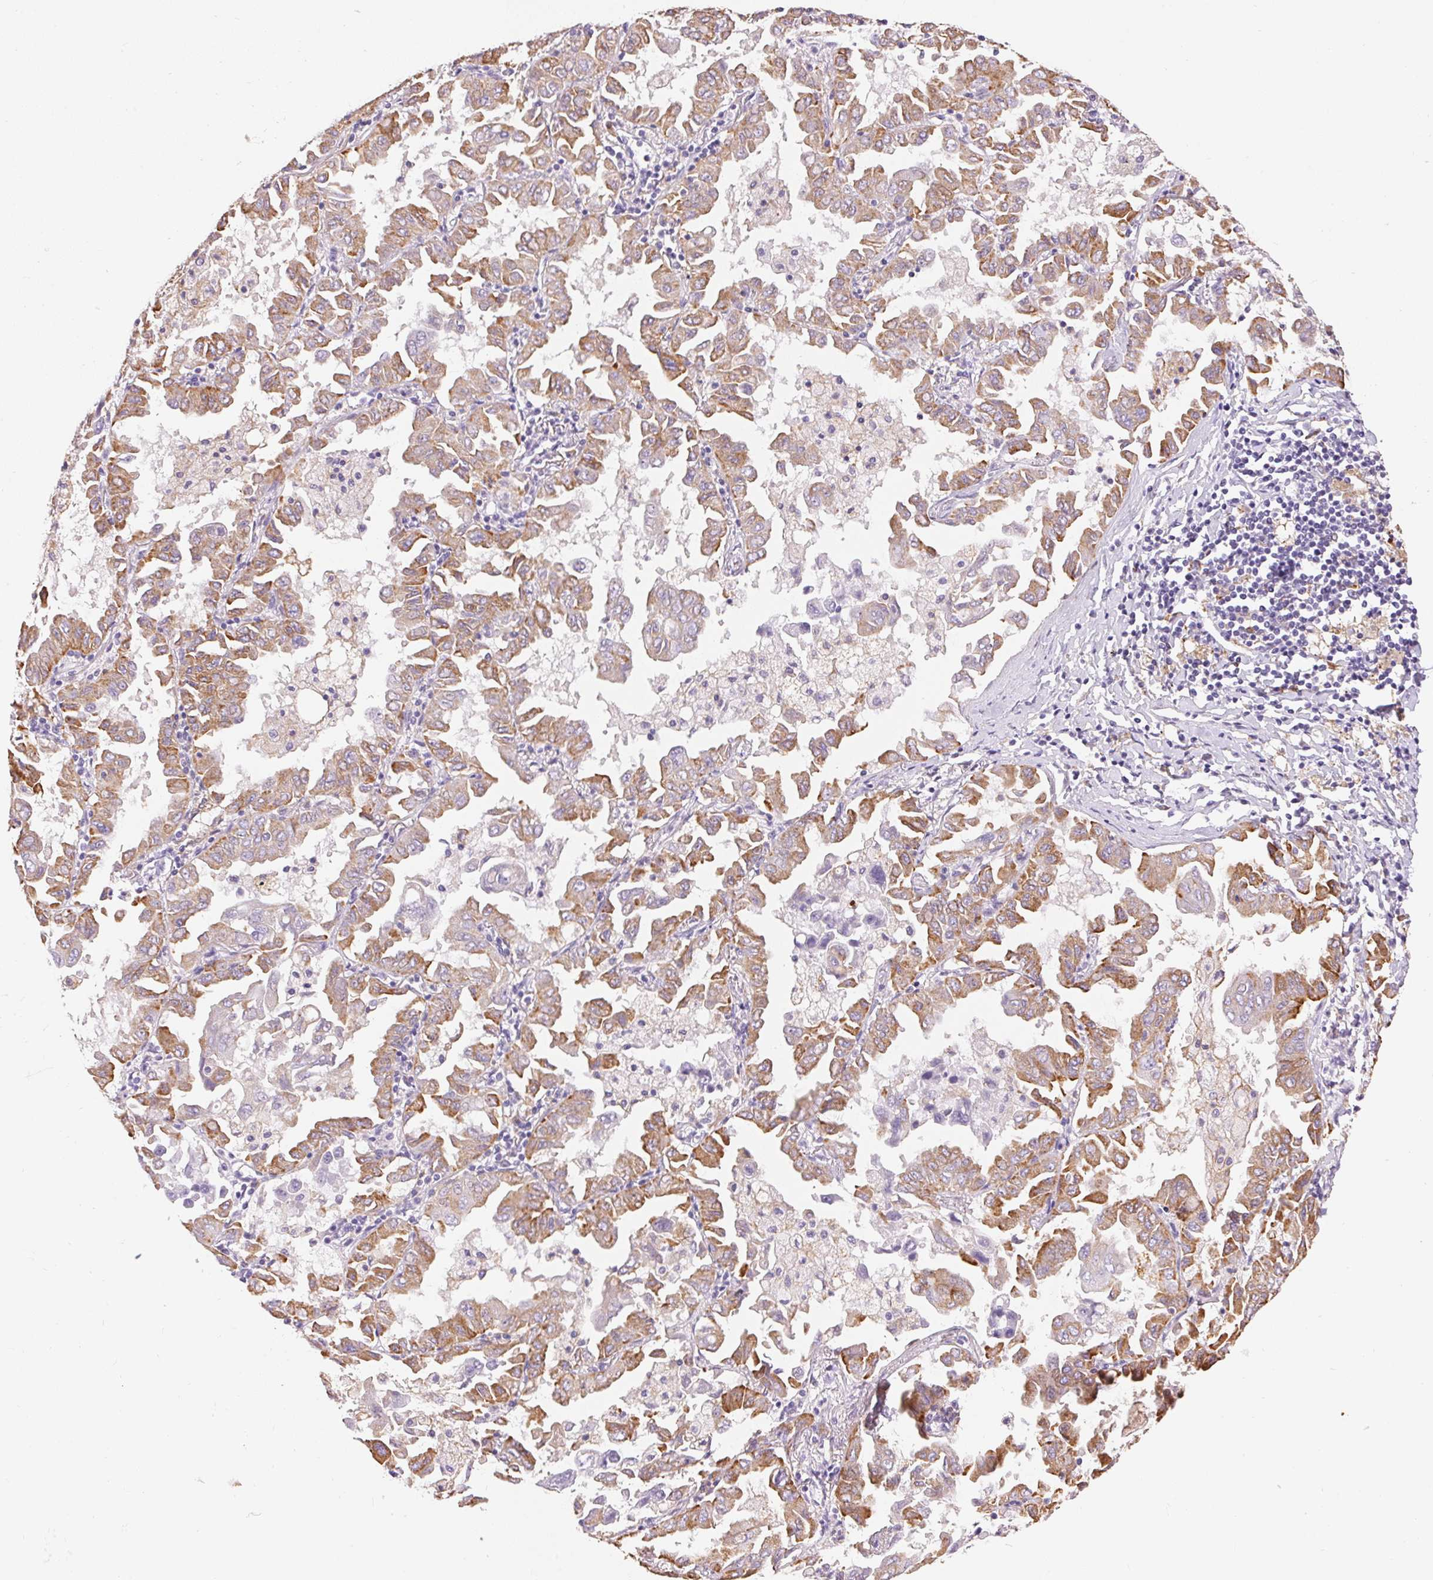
{"staining": {"intensity": "moderate", "quantity": ">75%", "location": "cytoplasmic/membranous"}, "tissue": "lung cancer", "cell_type": "Tumor cells", "image_type": "cancer", "snomed": [{"axis": "morphology", "description": "Adenocarcinoma, NOS"}, {"axis": "topography", "description": "Lung"}], "caption": "Immunohistochemistry (IHC) of human lung cancer shows medium levels of moderate cytoplasmic/membranous expression in about >75% of tumor cells. (brown staining indicates protein expression, while blue staining denotes nuclei).", "gene": "PNLIPRP3", "patient": {"sex": "male", "age": 64}}